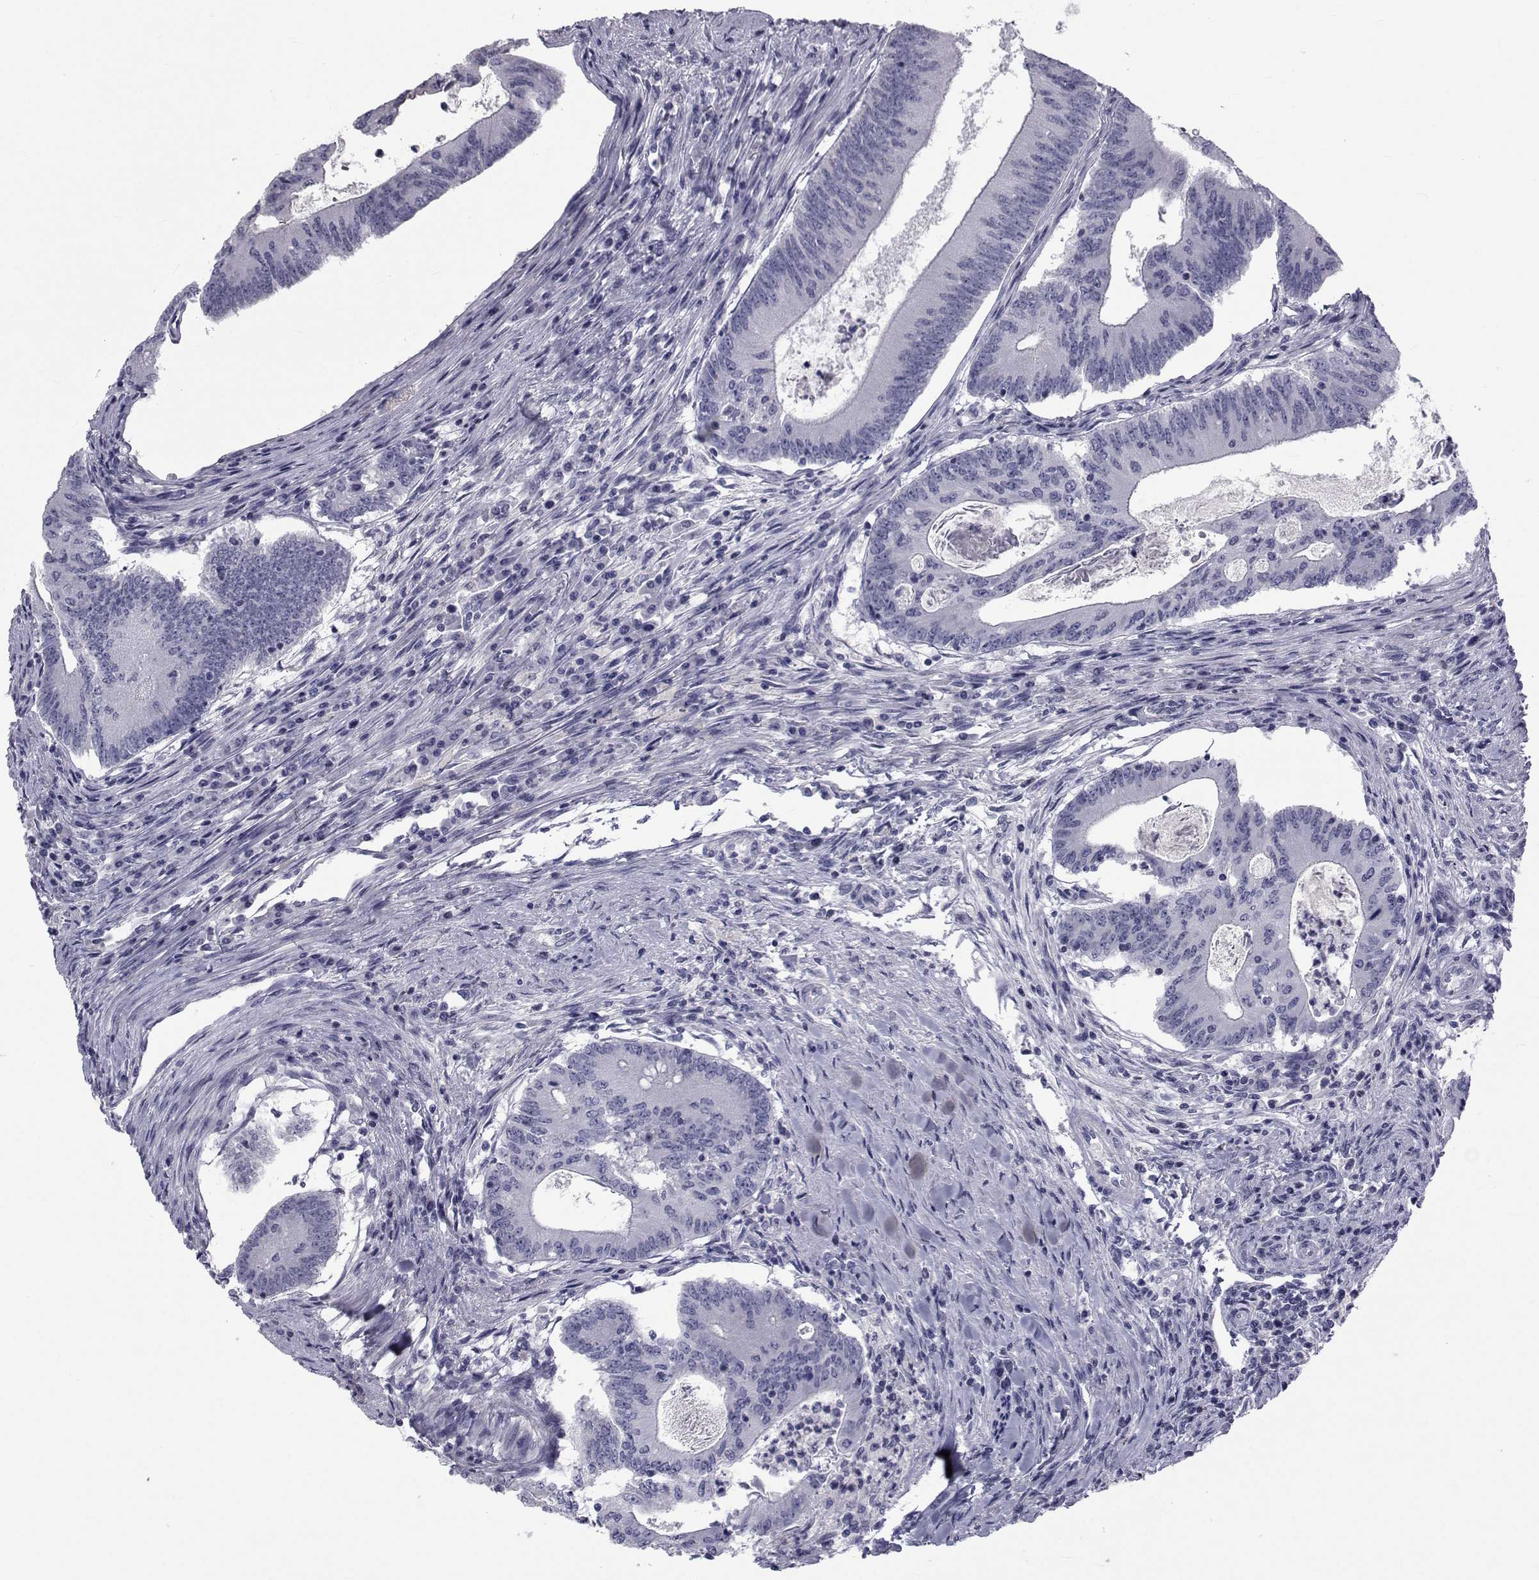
{"staining": {"intensity": "negative", "quantity": "none", "location": "none"}, "tissue": "colorectal cancer", "cell_type": "Tumor cells", "image_type": "cancer", "snomed": [{"axis": "morphology", "description": "Adenocarcinoma, NOS"}, {"axis": "topography", "description": "Colon"}], "caption": "This is a micrograph of IHC staining of colorectal adenocarcinoma, which shows no positivity in tumor cells.", "gene": "FDXR", "patient": {"sex": "female", "age": 70}}